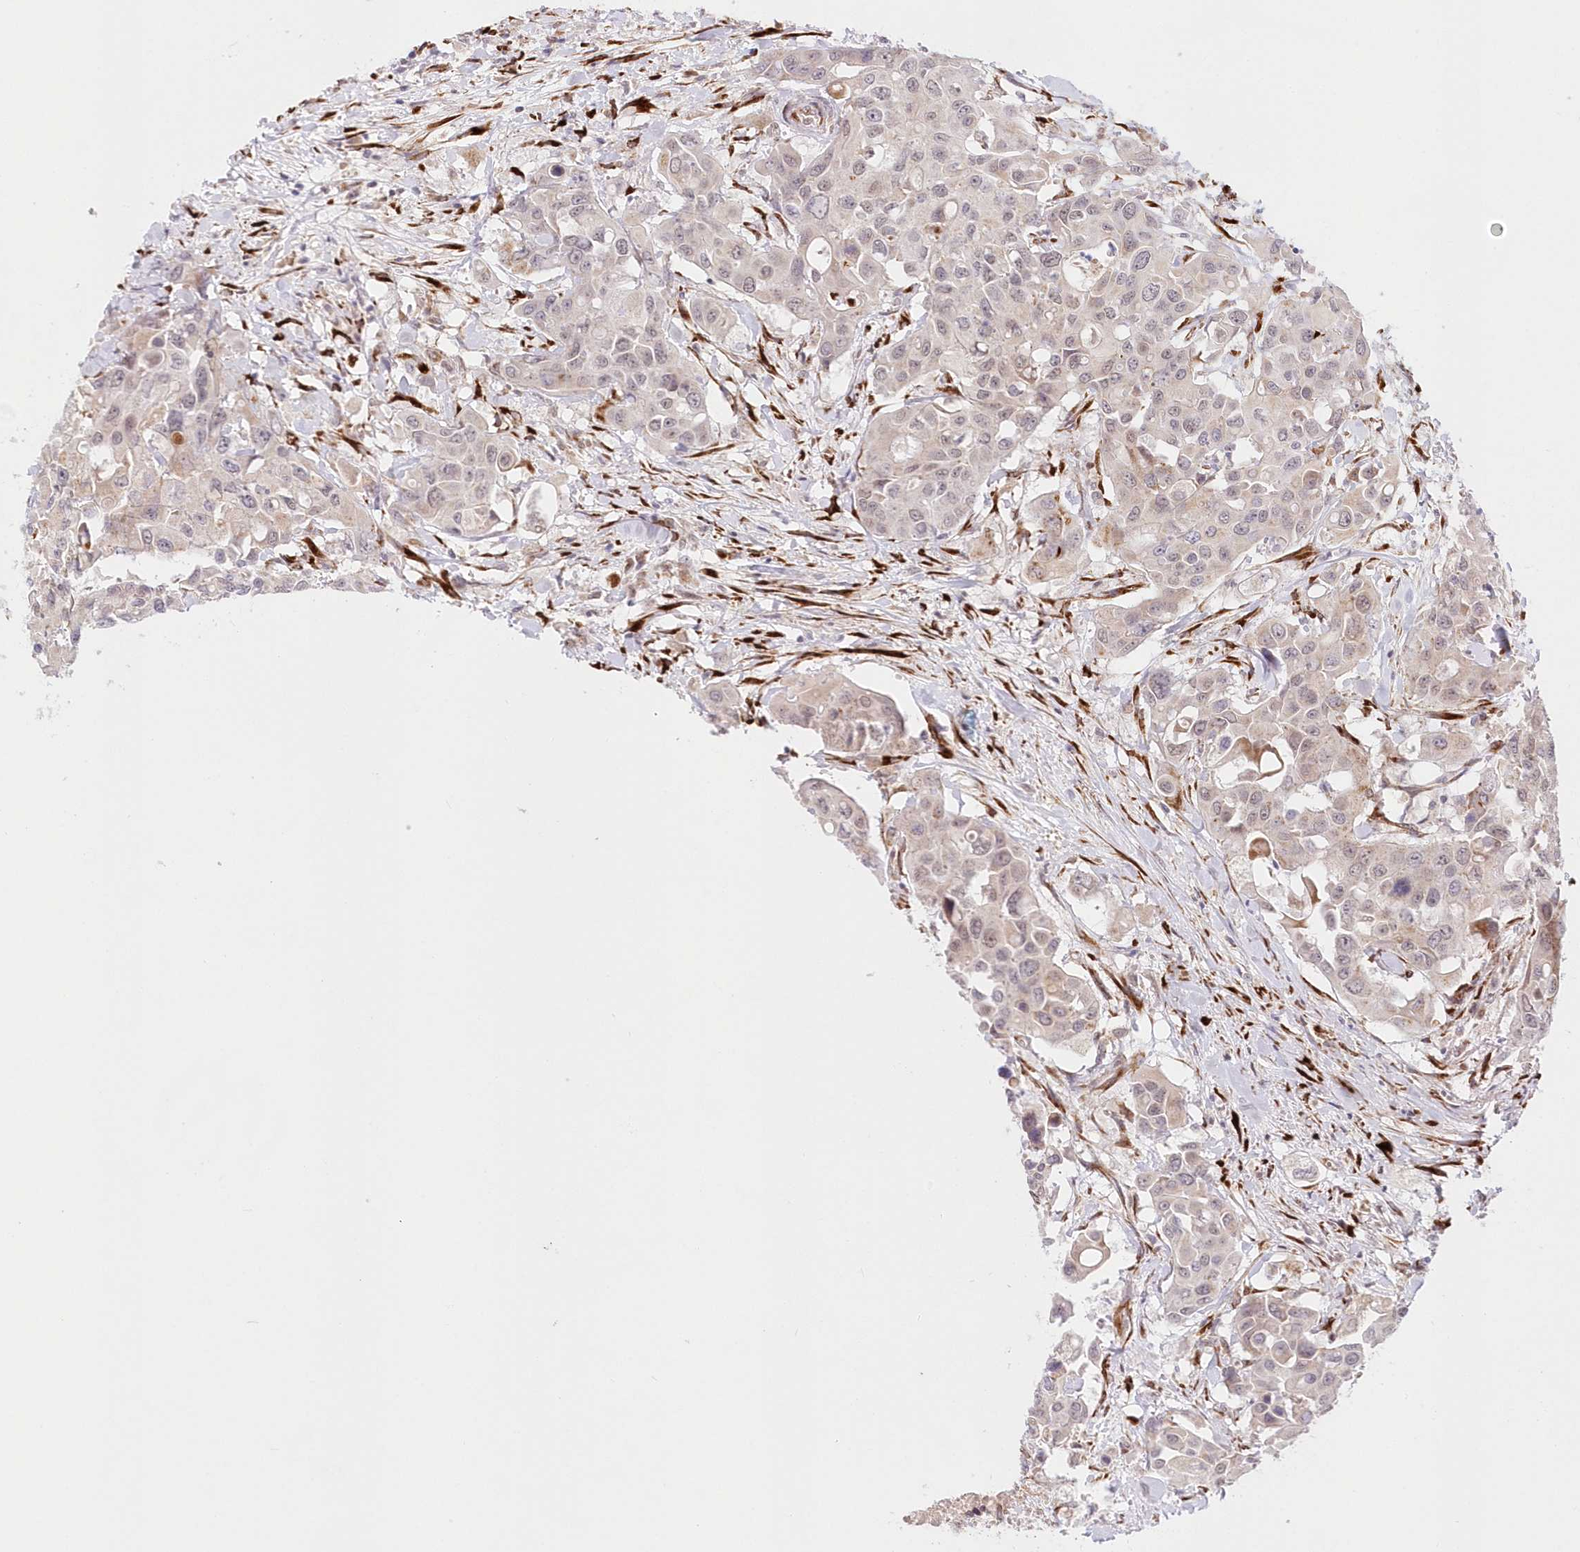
{"staining": {"intensity": "negative", "quantity": "none", "location": "none"}, "tissue": "colorectal cancer", "cell_type": "Tumor cells", "image_type": "cancer", "snomed": [{"axis": "morphology", "description": "Adenocarcinoma, NOS"}, {"axis": "topography", "description": "Colon"}], "caption": "Immunohistochemical staining of human colorectal cancer (adenocarcinoma) exhibits no significant positivity in tumor cells. Nuclei are stained in blue.", "gene": "LDB1", "patient": {"sex": "male", "age": 77}}